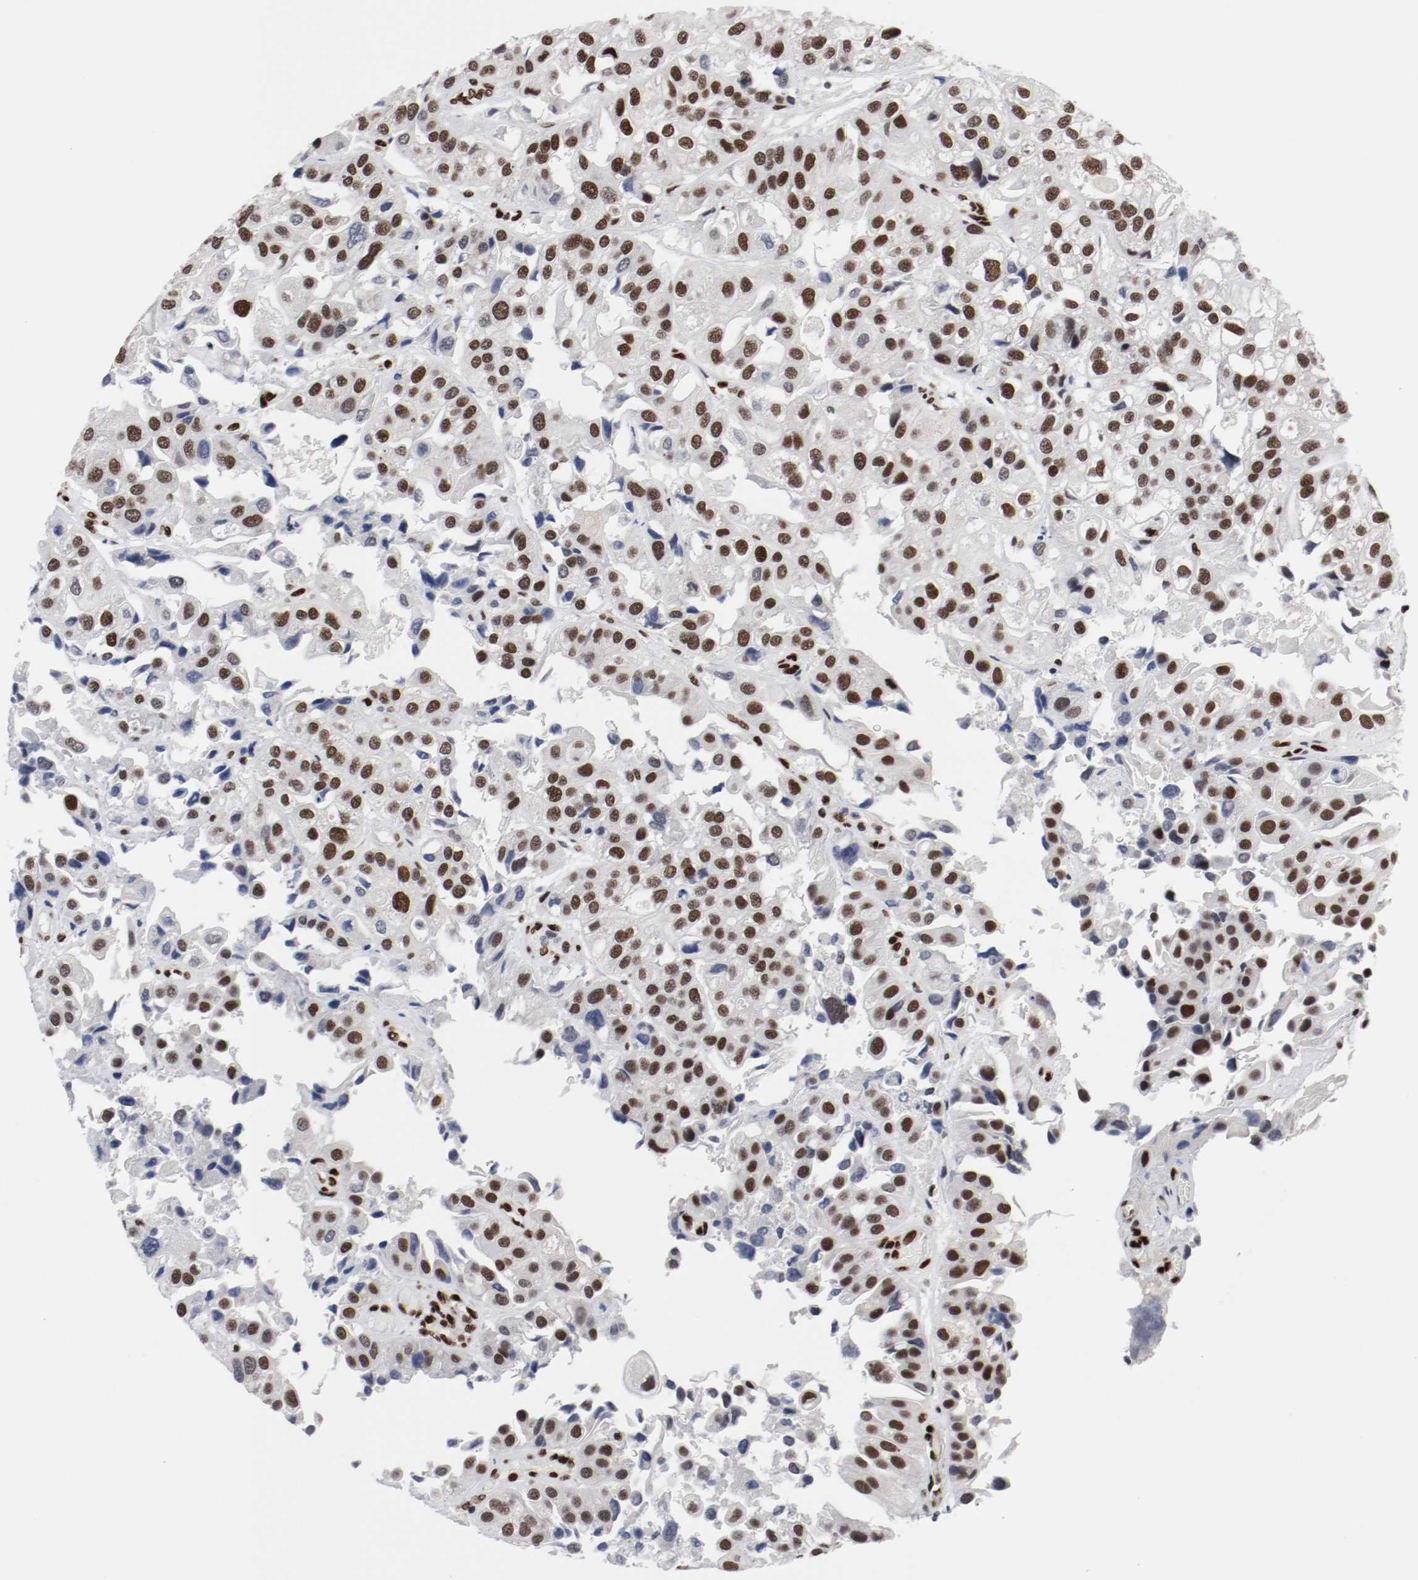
{"staining": {"intensity": "strong", "quantity": ">75%", "location": "nuclear"}, "tissue": "urothelial cancer", "cell_type": "Tumor cells", "image_type": "cancer", "snomed": [{"axis": "morphology", "description": "Urothelial carcinoma, High grade"}, {"axis": "topography", "description": "Urinary bladder"}], "caption": "The photomicrograph demonstrates a brown stain indicating the presence of a protein in the nuclear of tumor cells in urothelial carcinoma (high-grade). (DAB (3,3'-diaminobenzidine) = brown stain, brightfield microscopy at high magnification).", "gene": "MEF2D", "patient": {"sex": "female", "age": 64}}